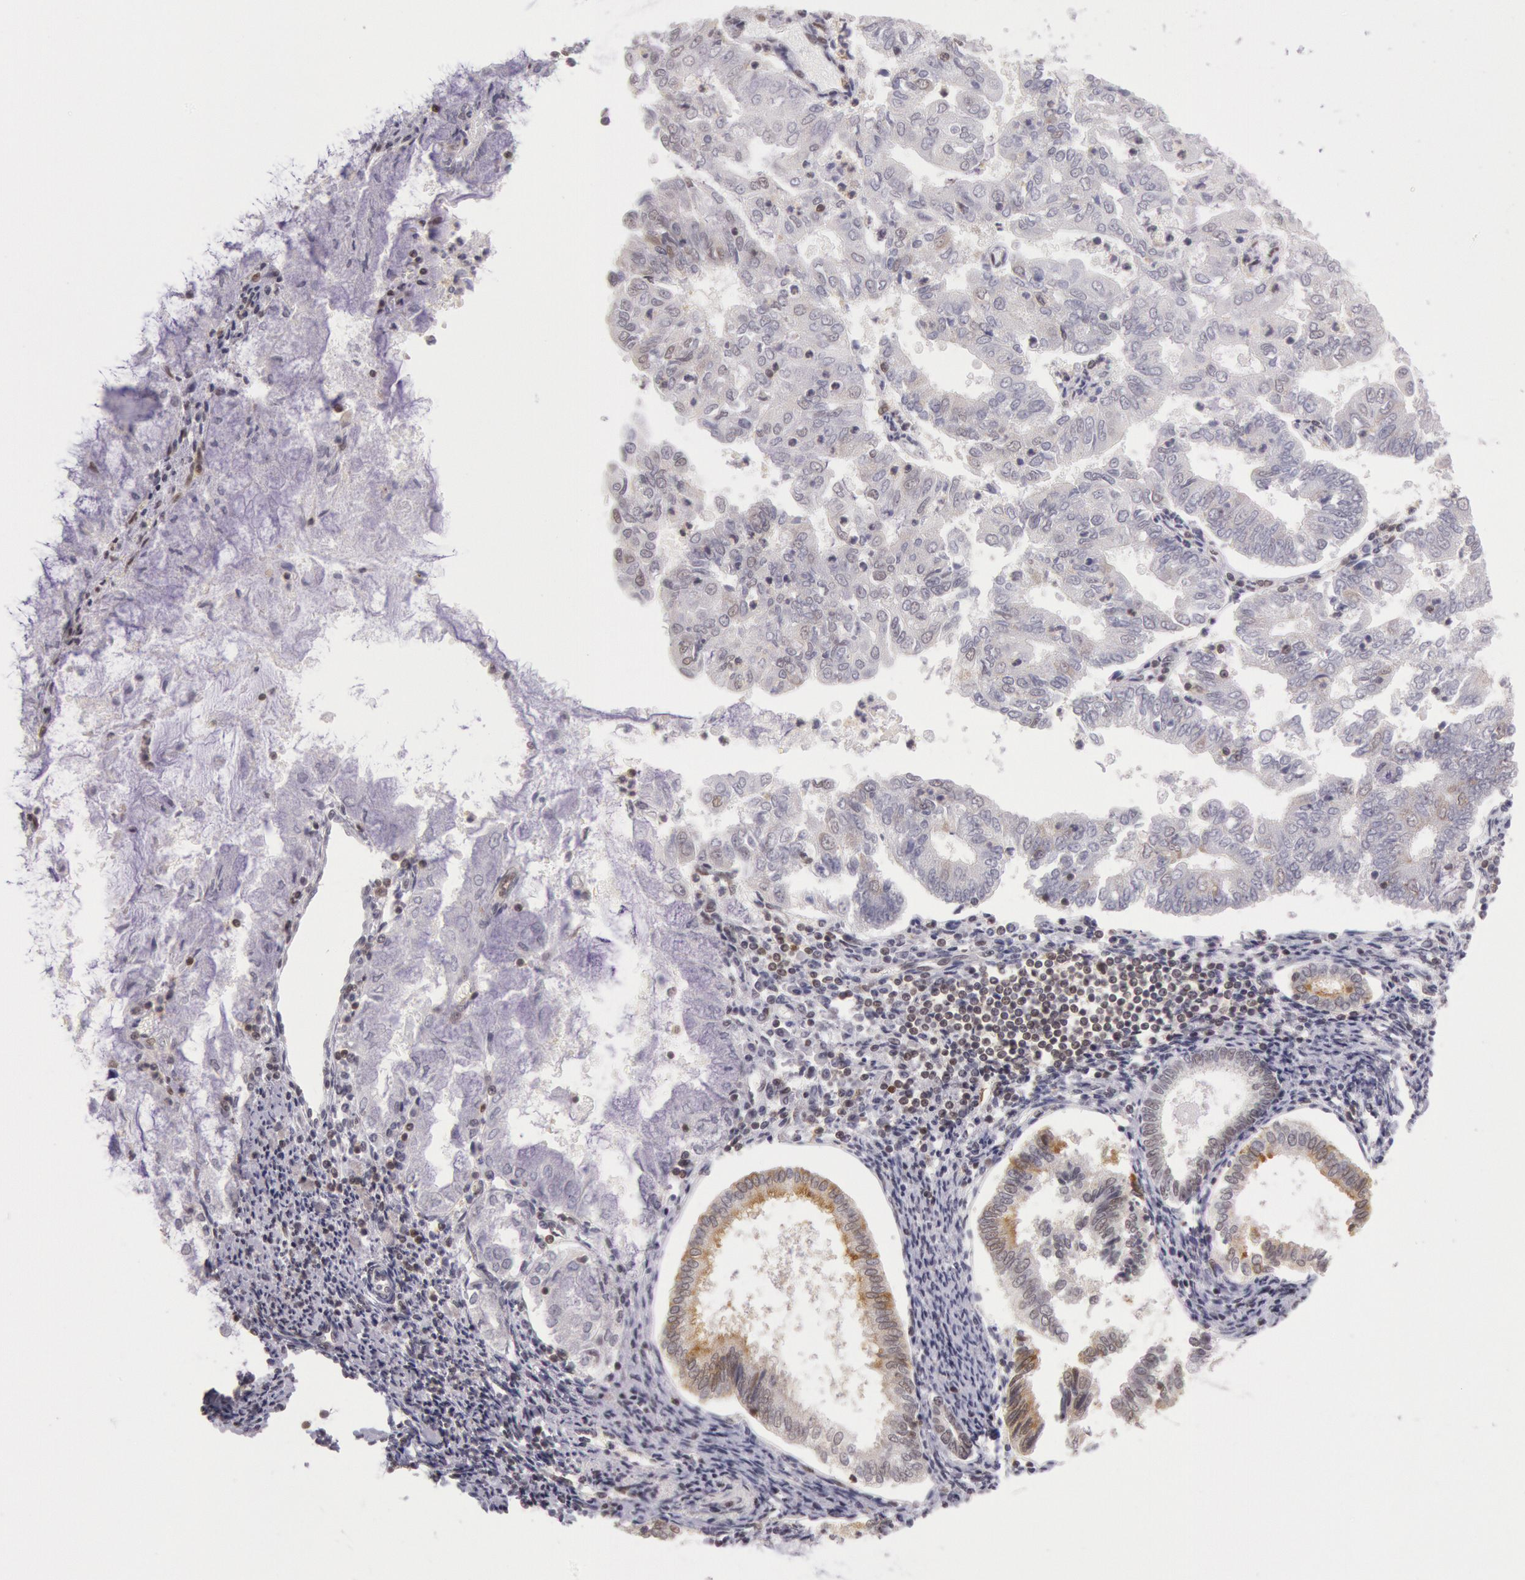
{"staining": {"intensity": "negative", "quantity": "none", "location": "none"}, "tissue": "endometrial cancer", "cell_type": "Tumor cells", "image_type": "cancer", "snomed": [{"axis": "morphology", "description": "Adenocarcinoma, NOS"}, {"axis": "topography", "description": "Endometrium"}], "caption": "An immunohistochemistry (IHC) histopathology image of endometrial adenocarcinoma is shown. There is no staining in tumor cells of endometrial adenocarcinoma. Brightfield microscopy of immunohistochemistry stained with DAB (3,3'-diaminobenzidine) (brown) and hematoxylin (blue), captured at high magnification.", "gene": "ESS2", "patient": {"sex": "female", "age": 79}}